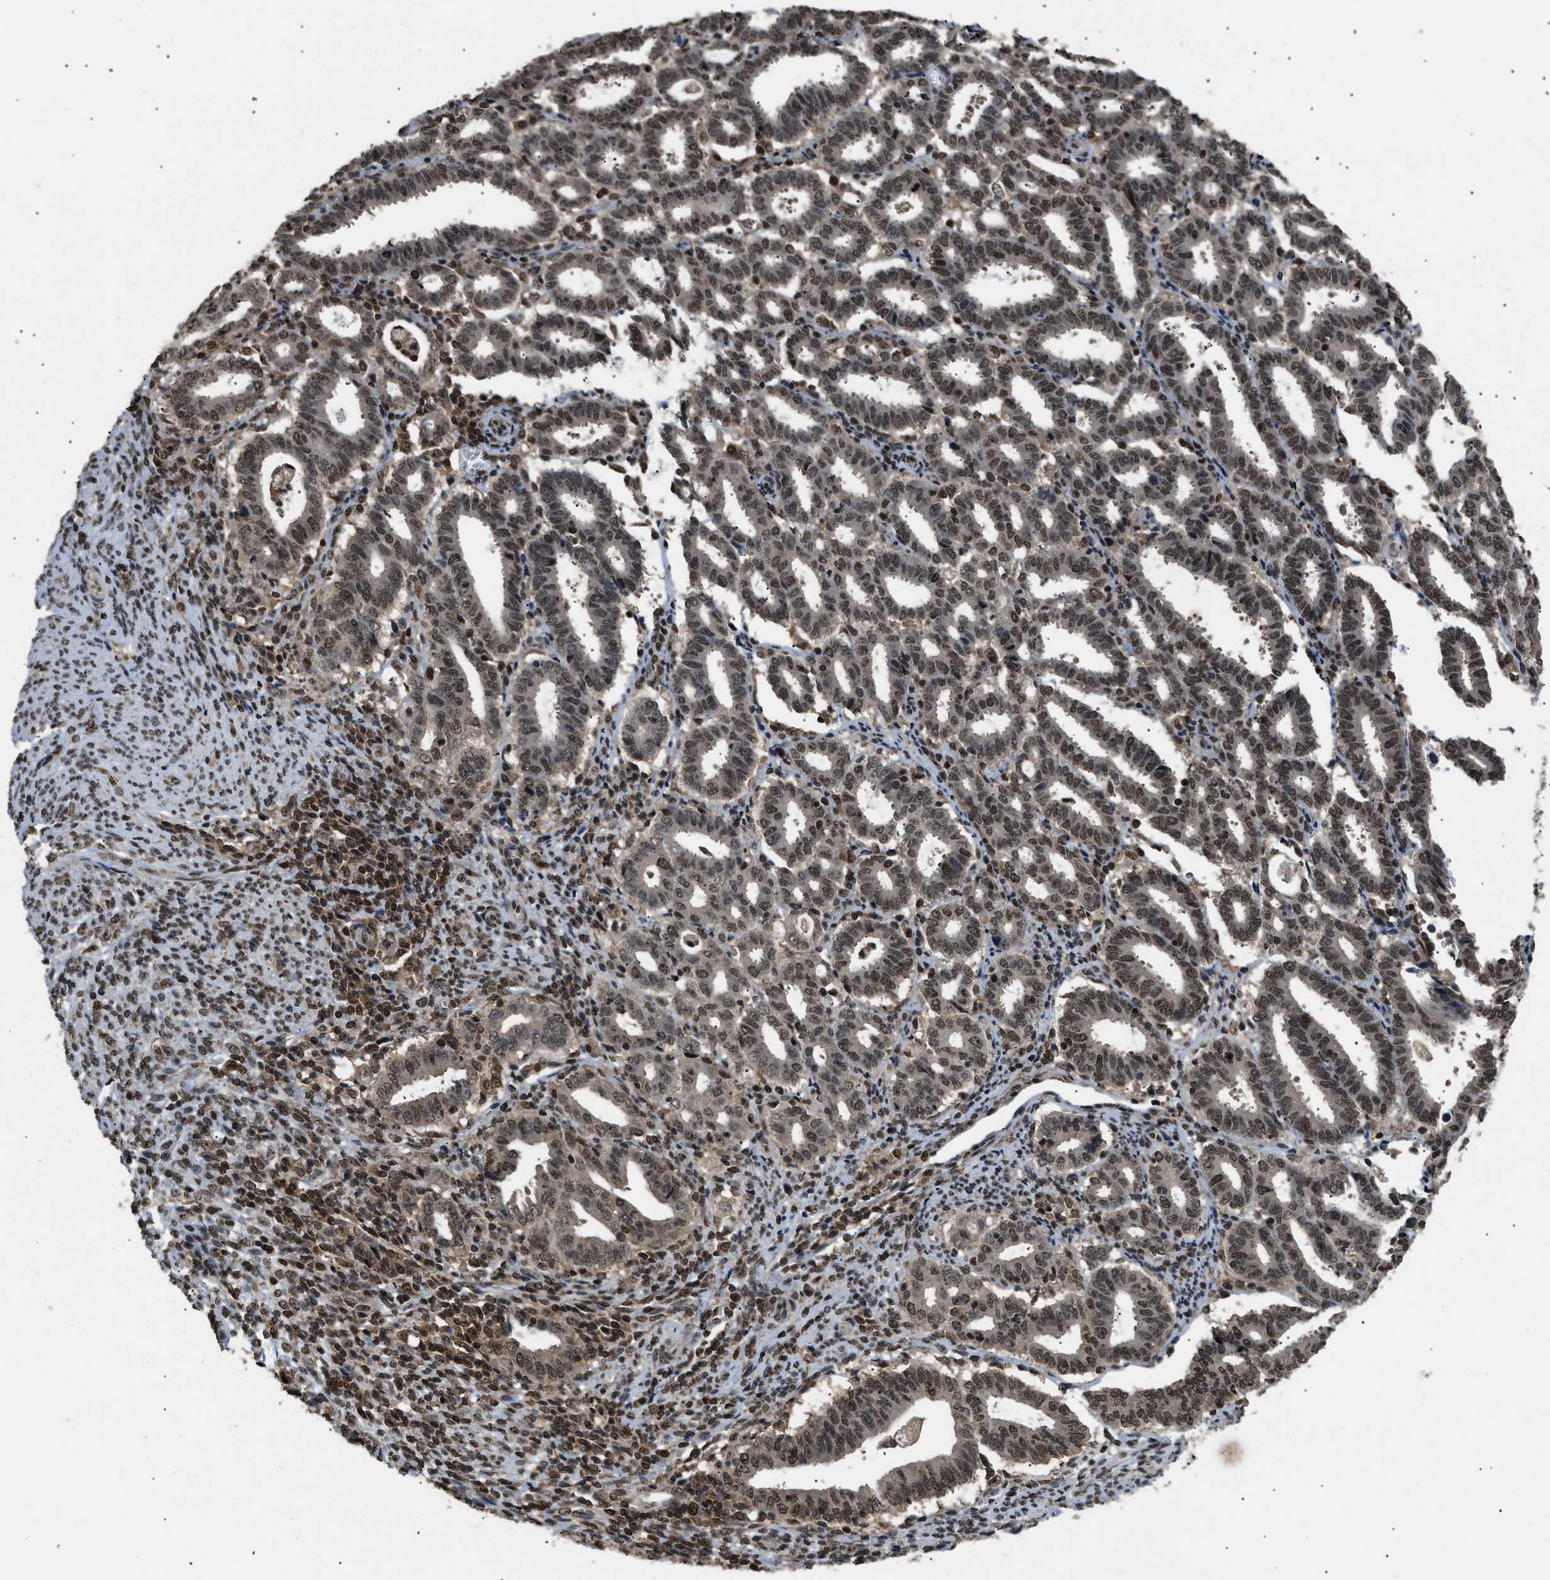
{"staining": {"intensity": "strong", "quantity": ">75%", "location": "nuclear"}, "tissue": "endometrial cancer", "cell_type": "Tumor cells", "image_type": "cancer", "snomed": [{"axis": "morphology", "description": "Adenocarcinoma, NOS"}, {"axis": "topography", "description": "Uterus"}], "caption": "Protein staining exhibits strong nuclear positivity in about >75% of tumor cells in endometrial cancer.", "gene": "RBM5", "patient": {"sex": "female", "age": 83}}